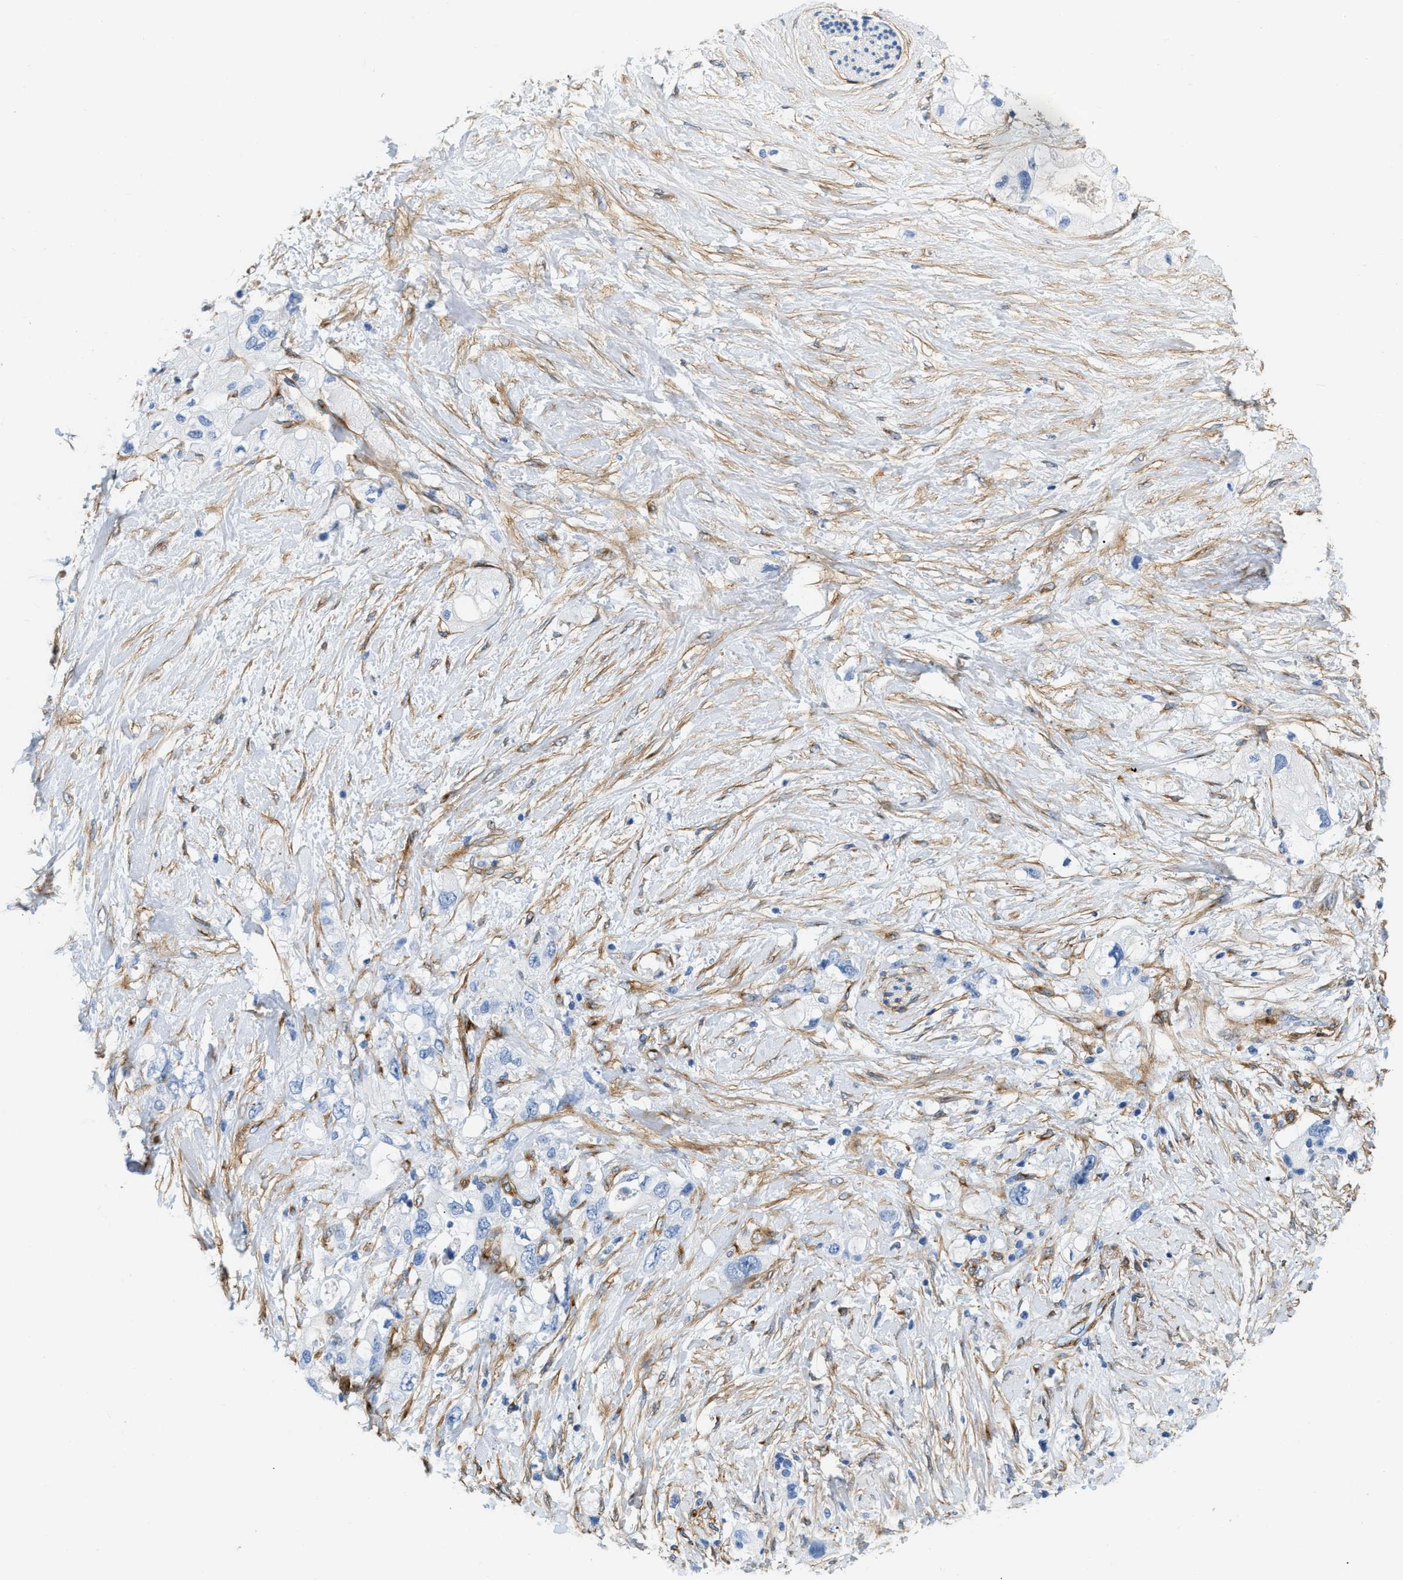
{"staining": {"intensity": "negative", "quantity": "none", "location": "none"}, "tissue": "pancreatic cancer", "cell_type": "Tumor cells", "image_type": "cancer", "snomed": [{"axis": "morphology", "description": "Adenocarcinoma, NOS"}, {"axis": "topography", "description": "Pancreas"}], "caption": "A high-resolution micrograph shows immunohistochemistry (IHC) staining of adenocarcinoma (pancreatic), which displays no significant expression in tumor cells.", "gene": "PDGFRB", "patient": {"sex": "female", "age": 56}}